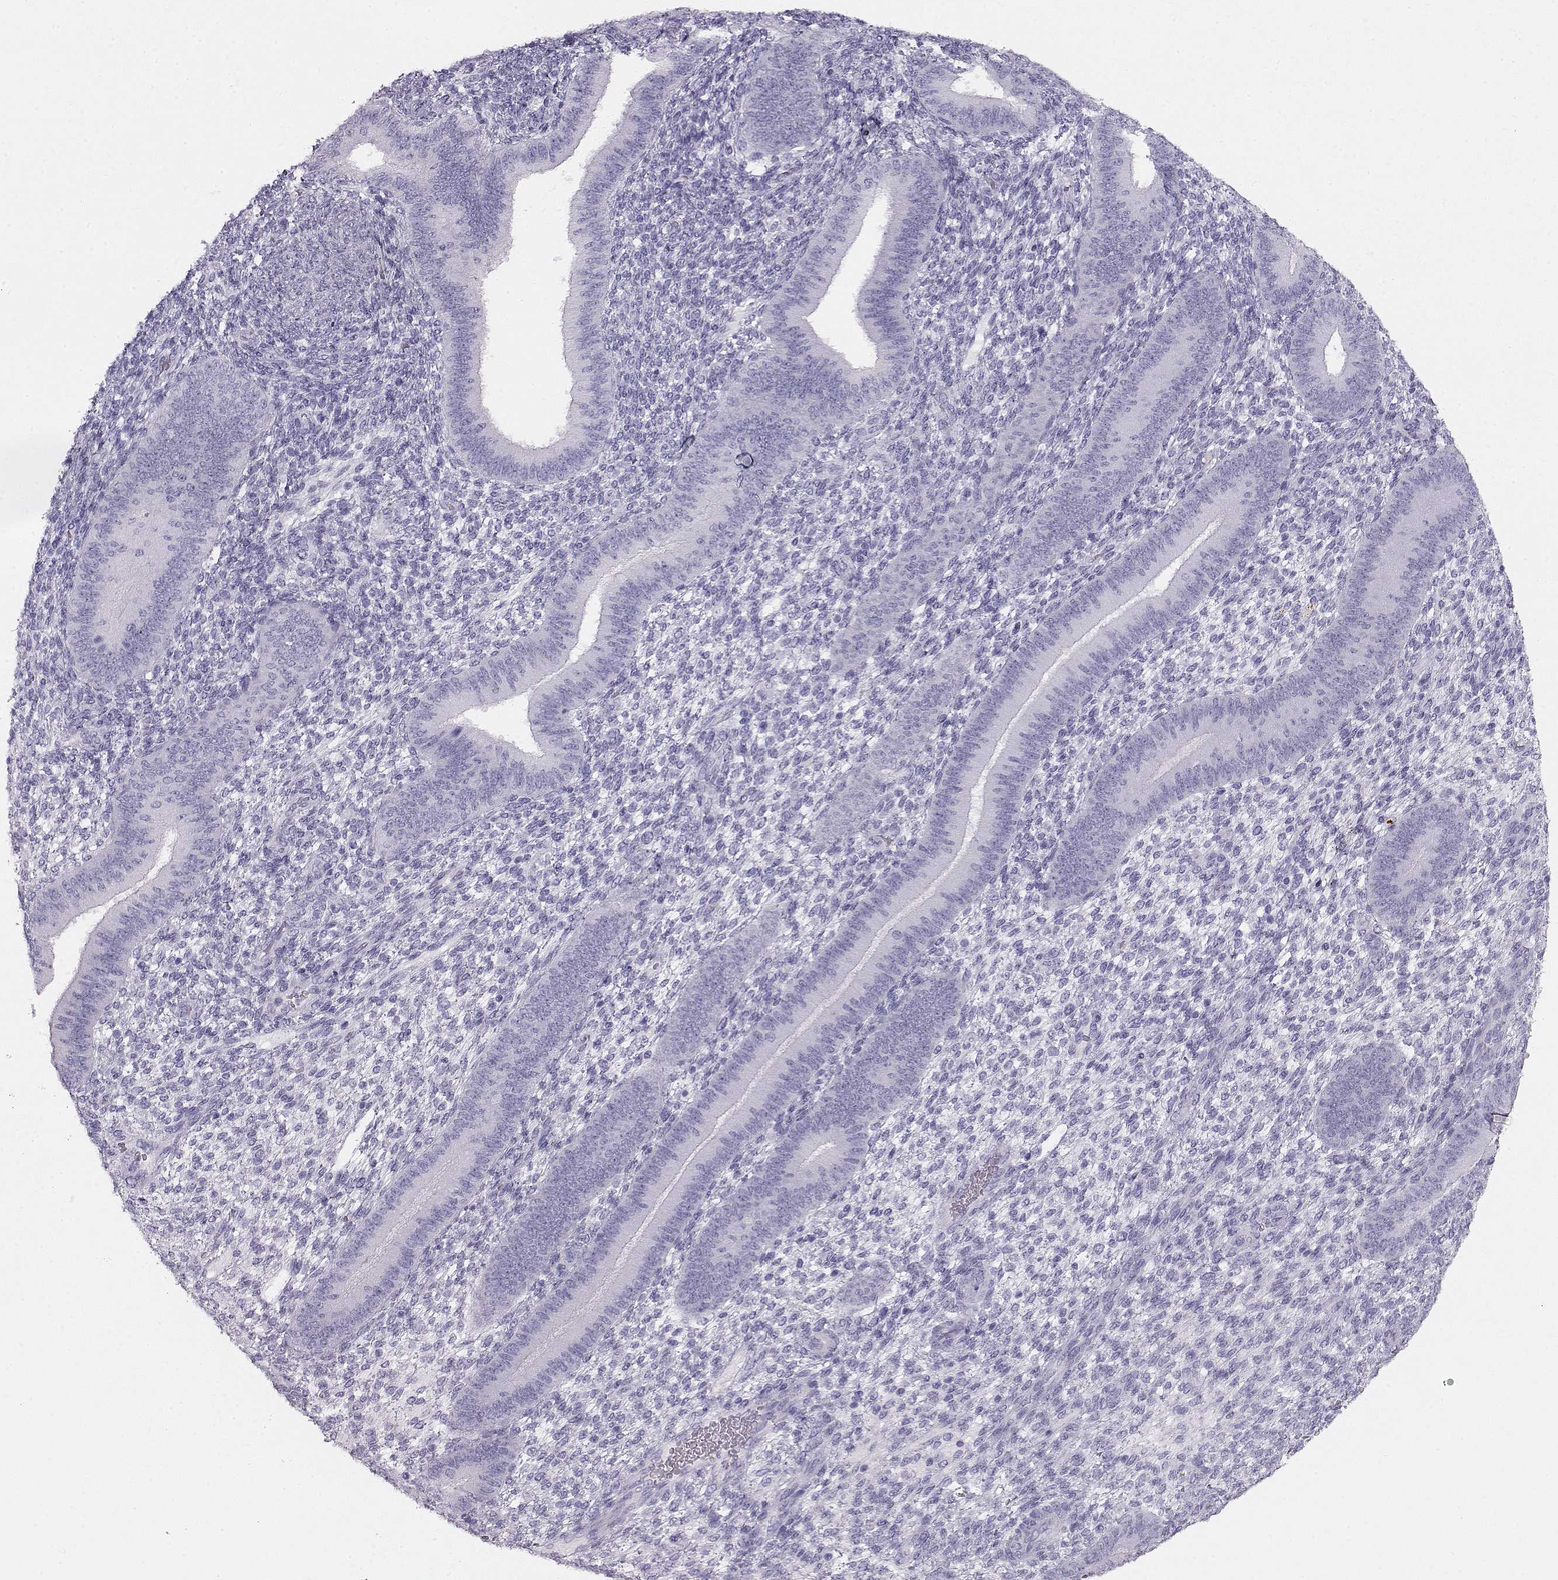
{"staining": {"intensity": "negative", "quantity": "none", "location": "none"}, "tissue": "endometrium", "cell_type": "Cells in endometrial stroma", "image_type": "normal", "snomed": [{"axis": "morphology", "description": "Normal tissue, NOS"}, {"axis": "topography", "description": "Endometrium"}], "caption": "Cells in endometrial stroma are negative for protein expression in normal human endometrium. The staining was performed using DAB (3,3'-diaminobenzidine) to visualize the protein expression in brown, while the nuclei were stained in blue with hematoxylin (Magnification: 20x).", "gene": "ACTN2", "patient": {"sex": "female", "age": 39}}